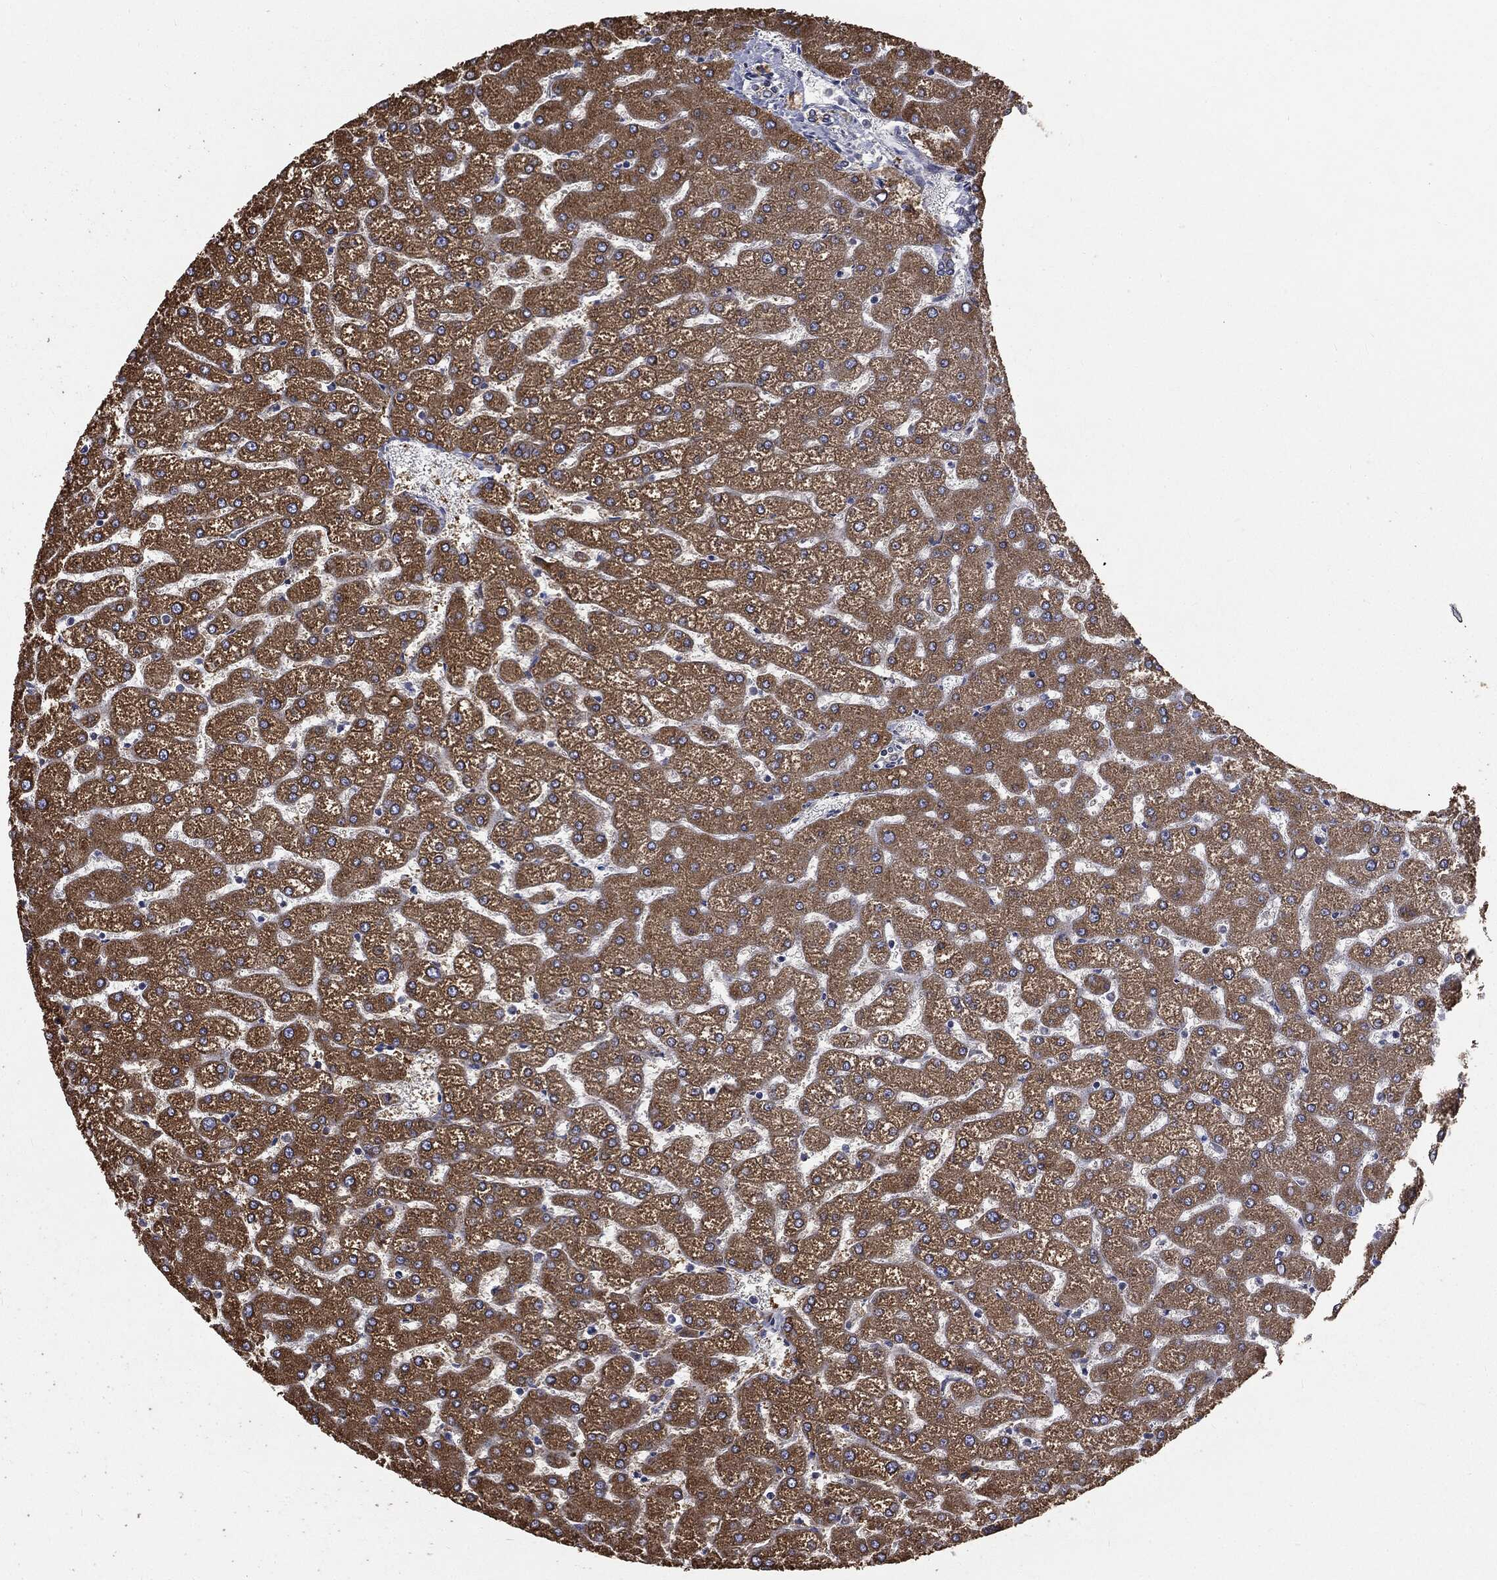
{"staining": {"intensity": "negative", "quantity": "none", "location": "none"}, "tissue": "liver", "cell_type": "Cholangiocytes", "image_type": "normal", "snomed": [{"axis": "morphology", "description": "Normal tissue, NOS"}, {"axis": "topography", "description": "Liver"}], "caption": "Immunohistochemistry (IHC) micrograph of benign liver: human liver stained with DAB (3,3'-diaminobenzidine) displays no significant protein staining in cholangiocytes.", "gene": "TRMT1L", "patient": {"sex": "female", "age": 32}}